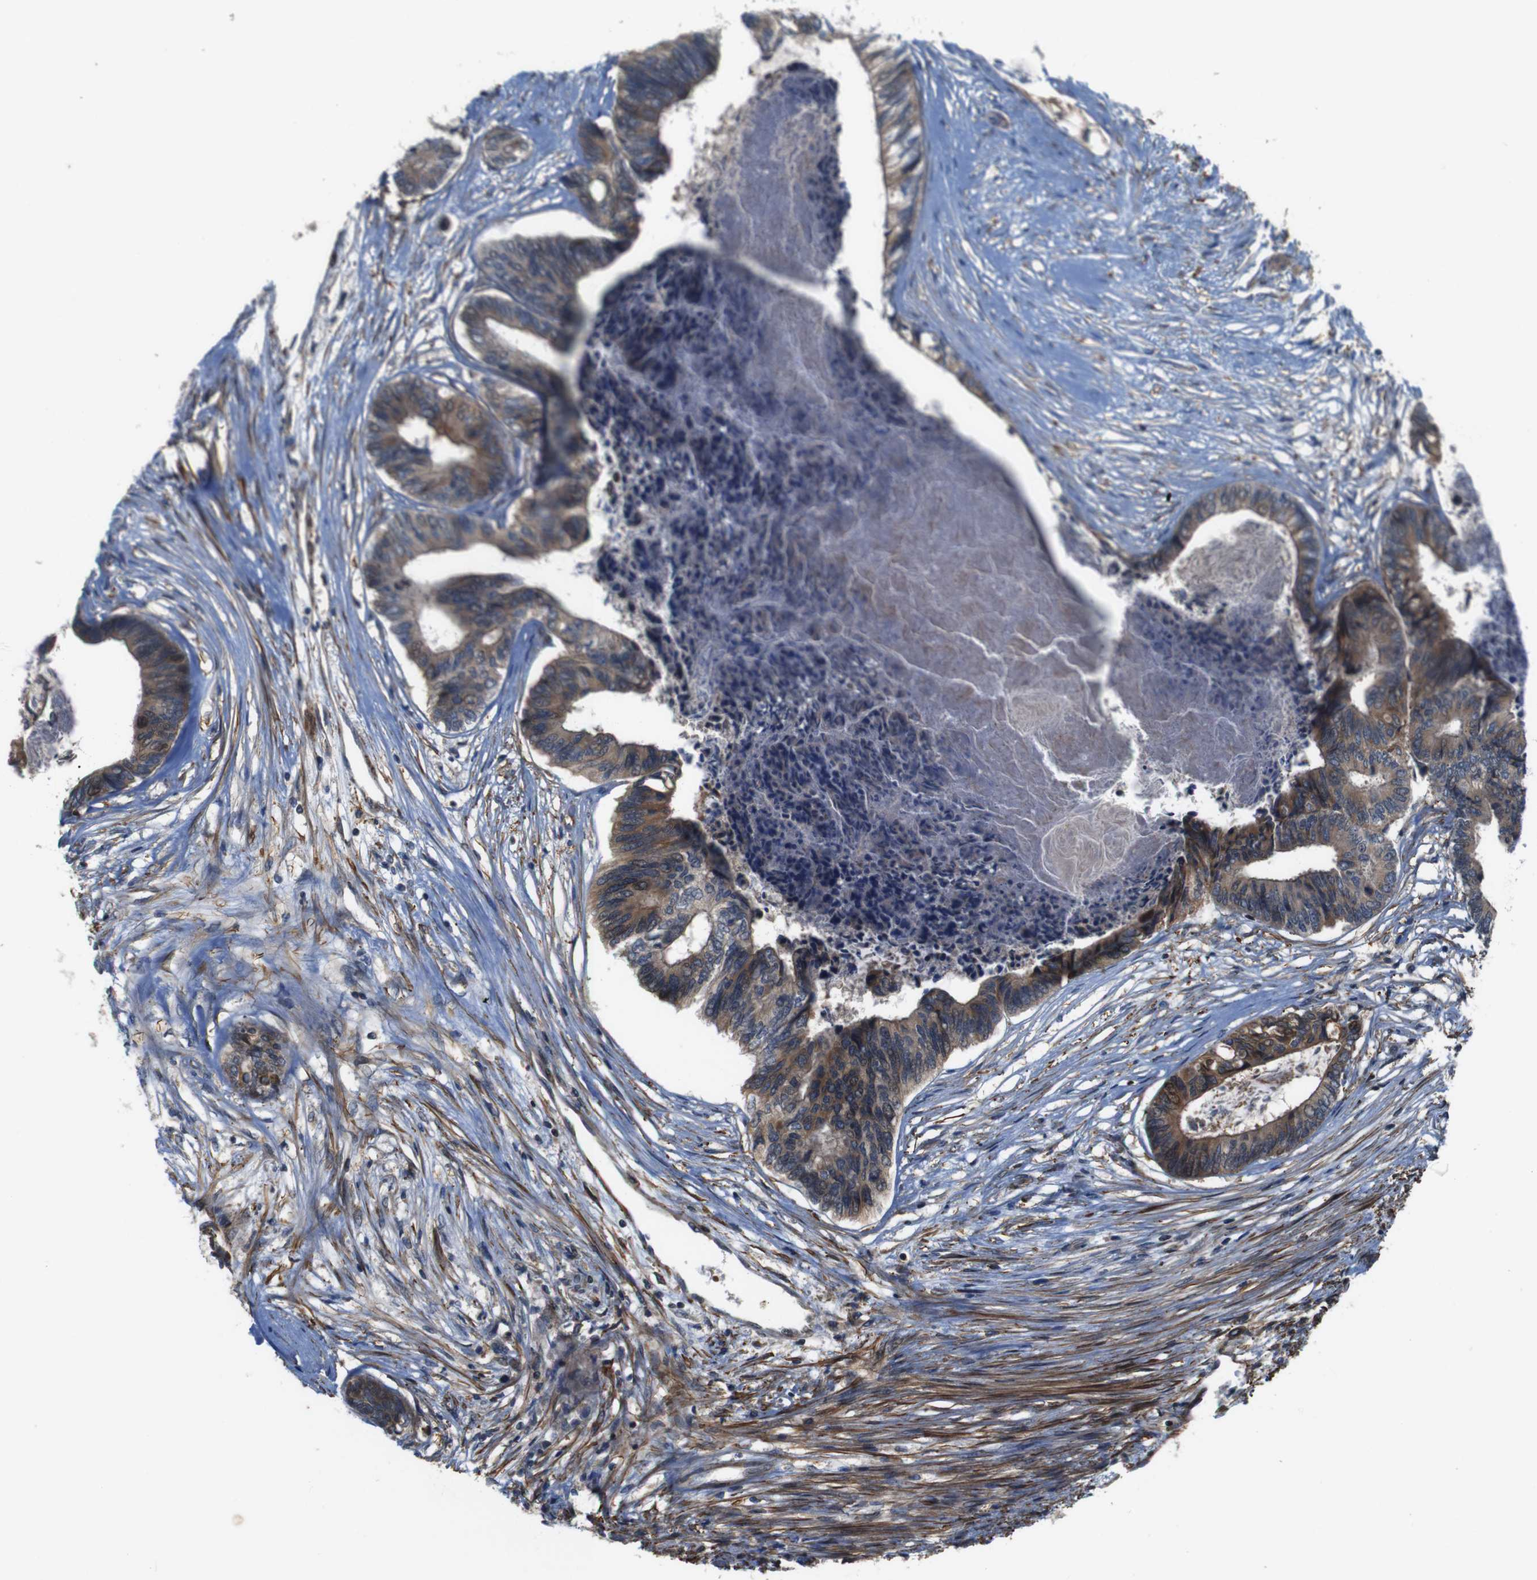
{"staining": {"intensity": "weak", "quantity": ">75%", "location": "cytoplasmic/membranous,nuclear"}, "tissue": "colorectal cancer", "cell_type": "Tumor cells", "image_type": "cancer", "snomed": [{"axis": "morphology", "description": "Adenocarcinoma, NOS"}, {"axis": "topography", "description": "Rectum"}], "caption": "DAB immunohistochemical staining of colorectal adenocarcinoma reveals weak cytoplasmic/membranous and nuclear protein positivity in approximately >75% of tumor cells.", "gene": "GGT7", "patient": {"sex": "male", "age": 63}}